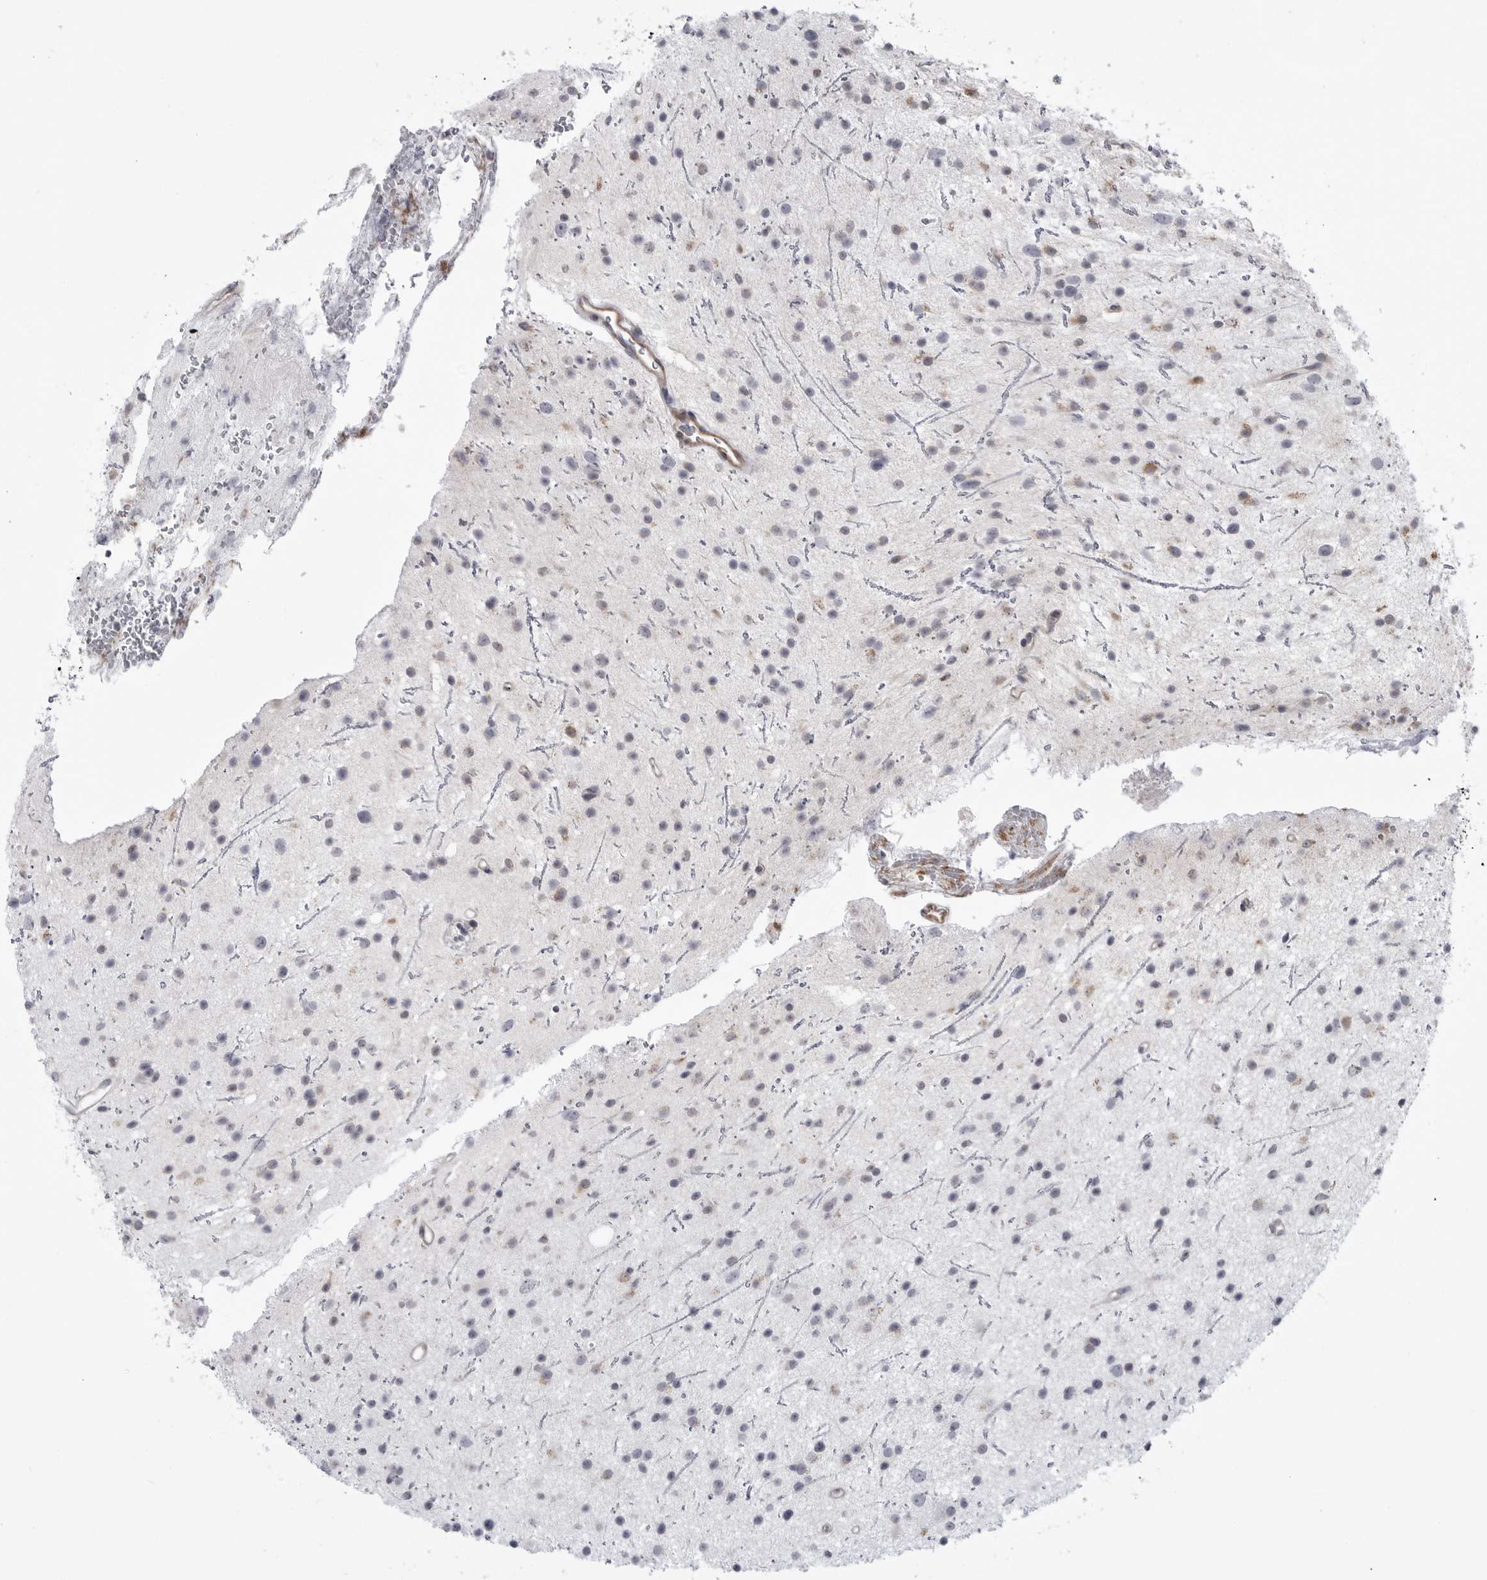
{"staining": {"intensity": "negative", "quantity": "none", "location": "none"}, "tissue": "glioma", "cell_type": "Tumor cells", "image_type": "cancer", "snomed": [{"axis": "morphology", "description": "Glioma, malignant, Low grade"}, {"axis": "topography", "description": "Cerebral cortex"}], "caption": "The photomicrograph reveals no staining of tumor cells in glioma. (Stains: DAB immunohistochemistry with hematoxylin counter stain, Microscopy: brightfield microscopy at high magnification).", "gene": "SCP2", "patient": {"sex": "female", "age": 39}}